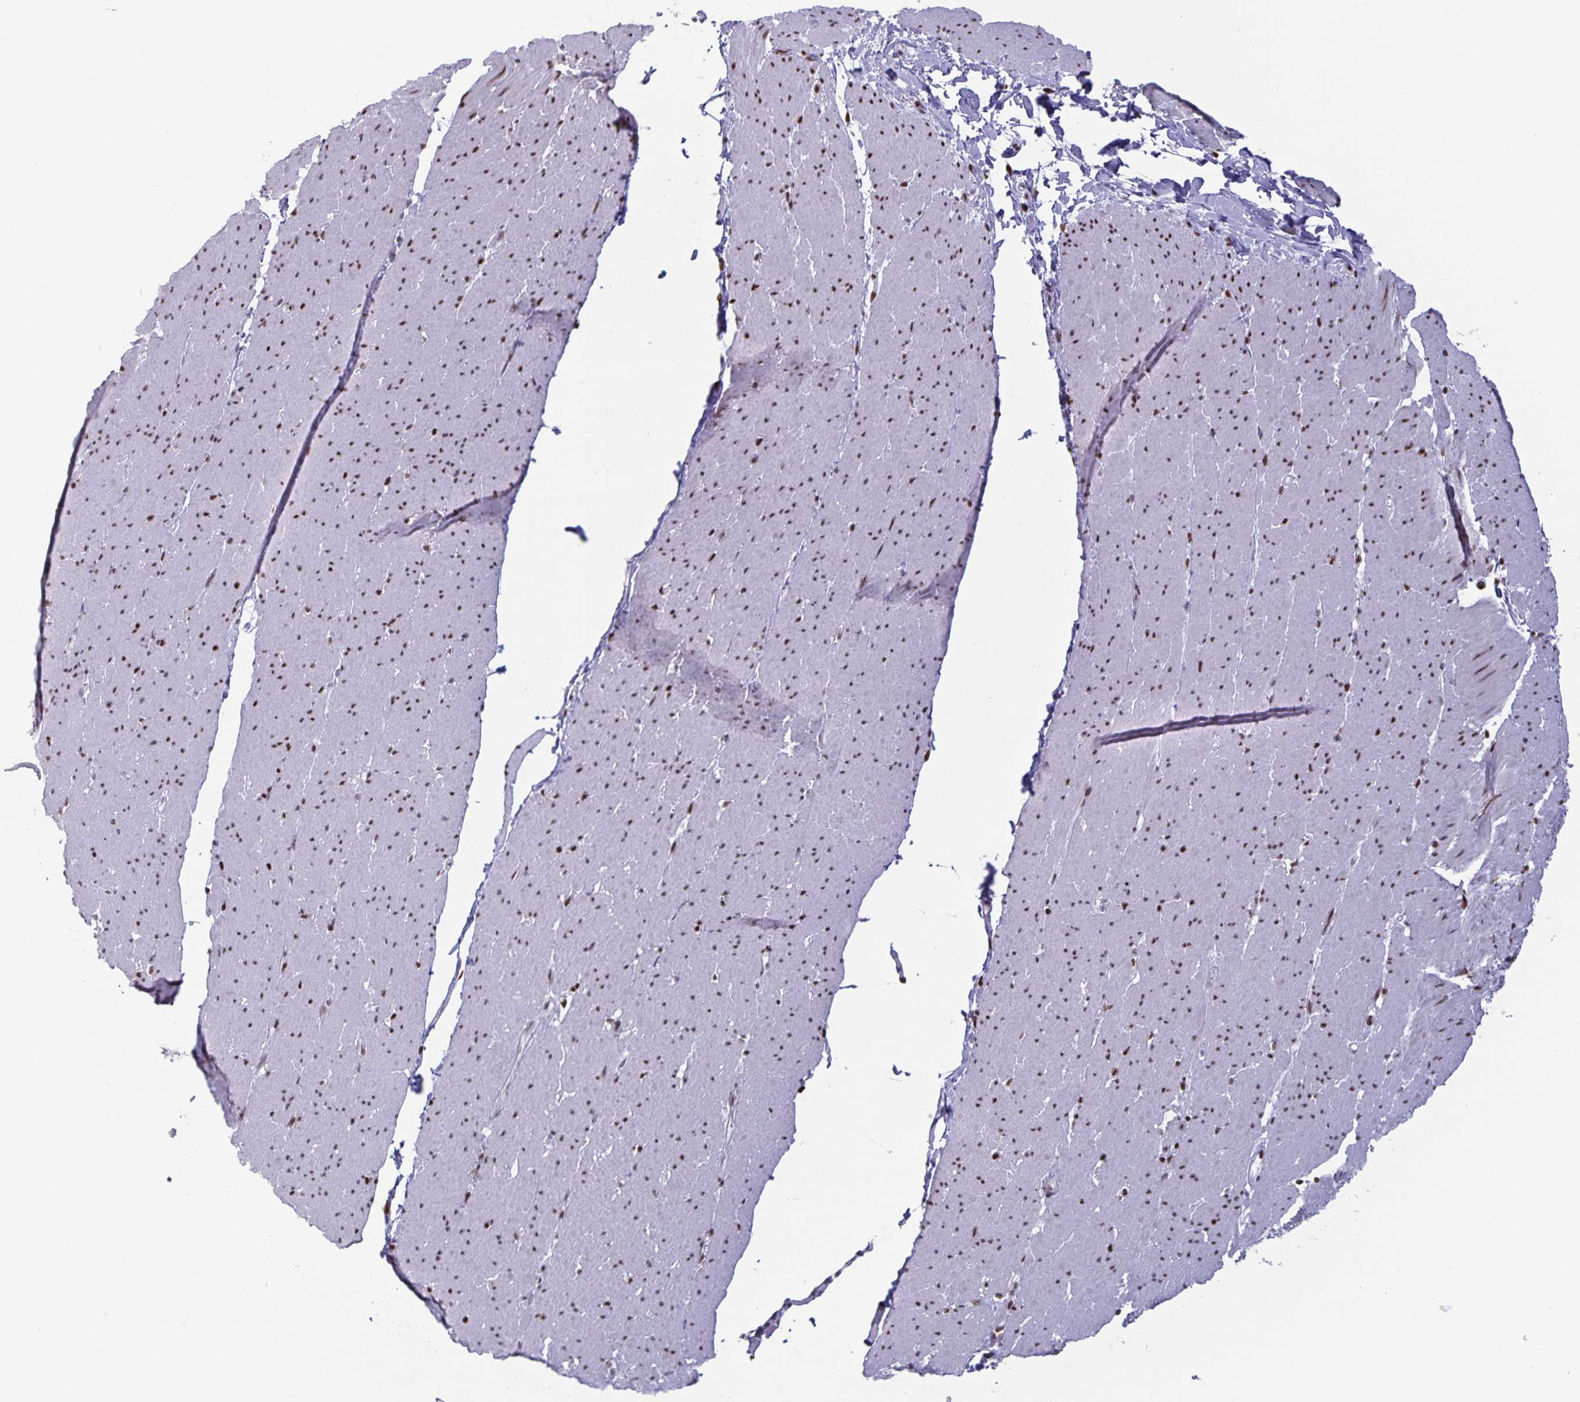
{"staining": {"intensity": "moderate", "quantity": ">75%", "location": "nuclear"}, "tissue": "smooth muscle", "cell_type": "Smooth muscle cells", "image_type": "normal", "snomed": [{"axis": "morphology", "description": "Normal tissue, NOS"}, {"axis": "topography", "description": "Smooth muscle"}, {"axis": "topography", "description": "Rectum"}], "caption": "Immunohistochemistry (IHC) of benign smooth muscle displays medium levels of moderate nuclear staining in about >75% of smooth muscle cells. Ihc stains the protein in brown and the nuclei are stained blue.", "gene": "JUND", "patient": {"sex": "male", "age": 53}}